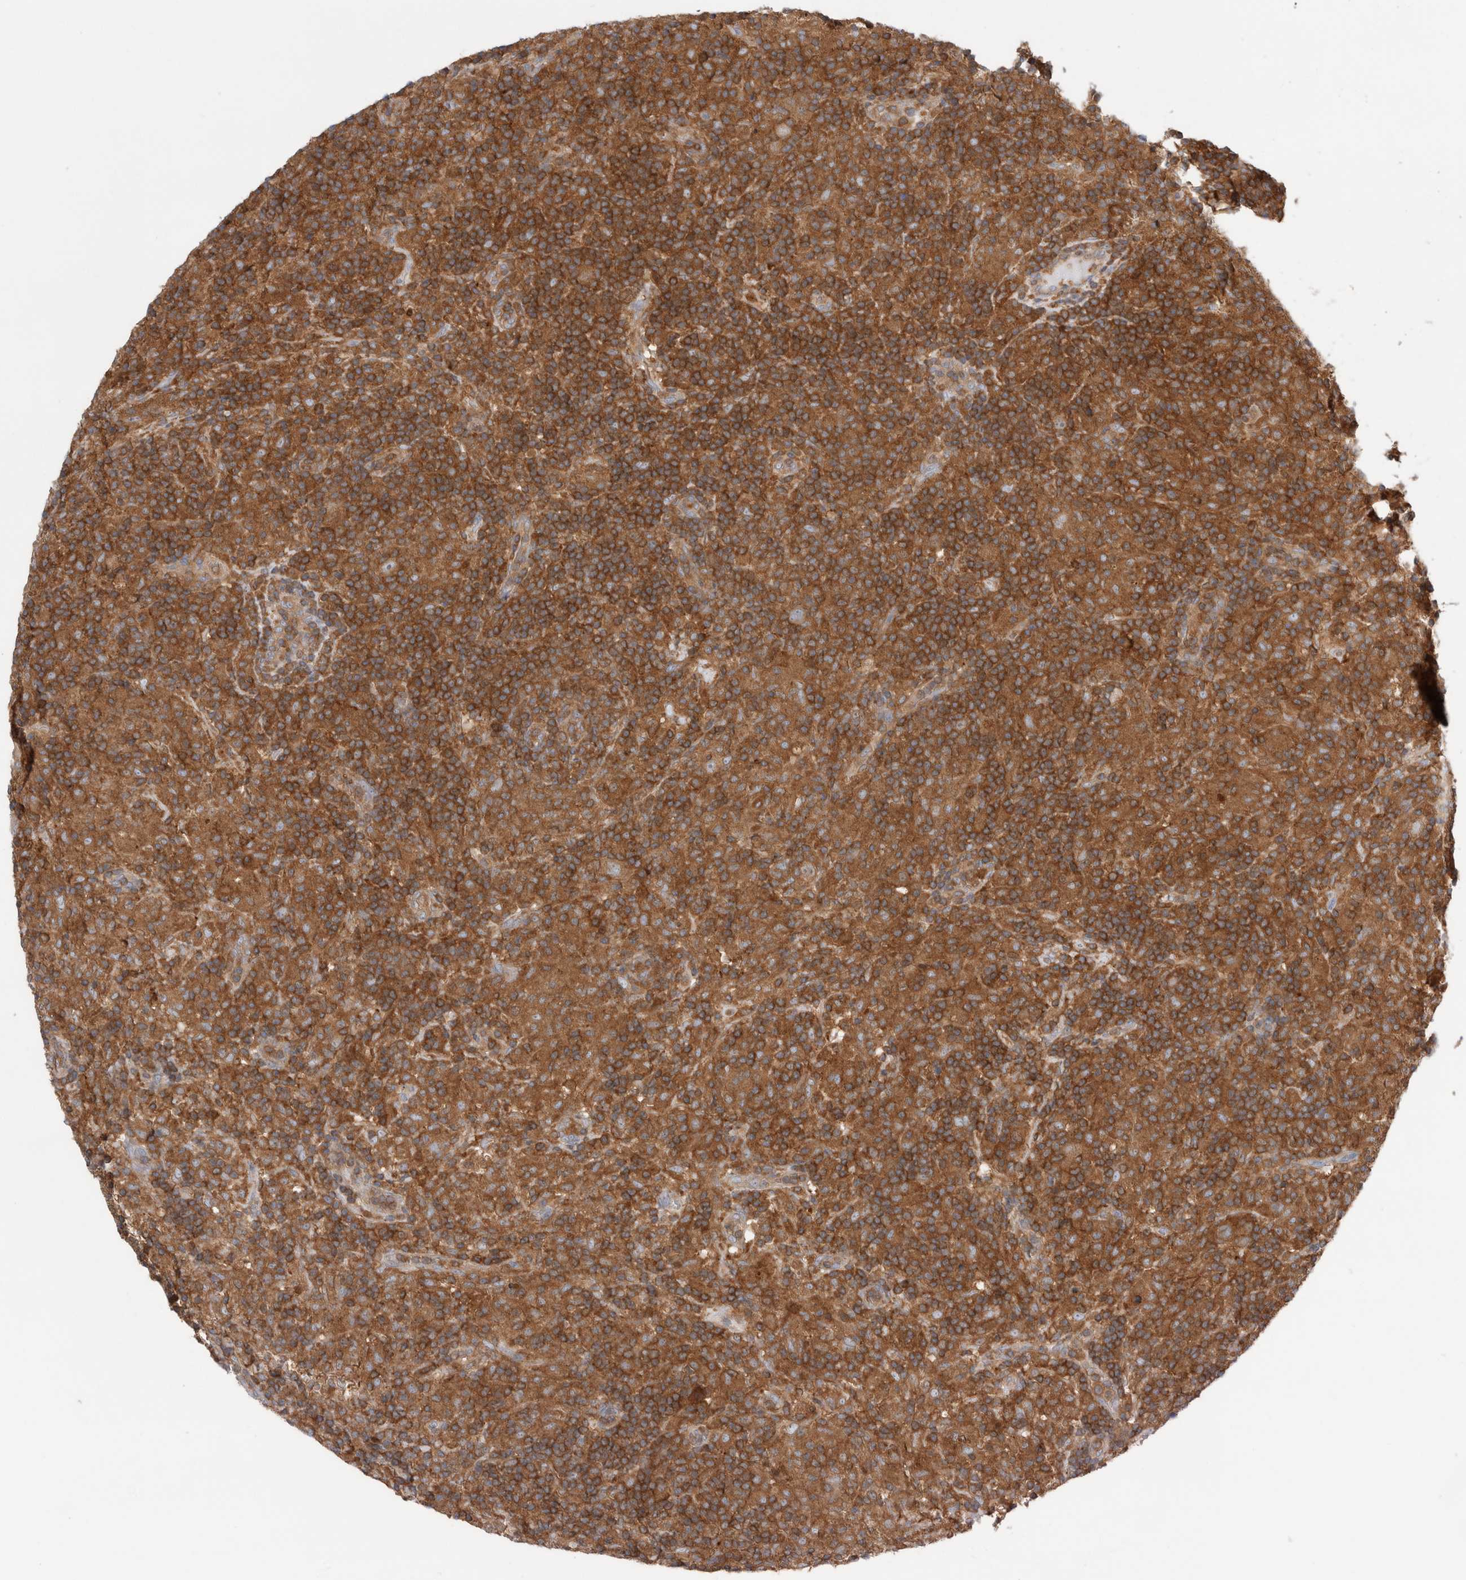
{"staining": {"intensity": "strong", "quantity": ">75%", "location": "cytoplasmic/membranous"}, "tissue": "lymphoma", "cell_type": "Tumor cells", "image_type": "cancer", "snomed": [{"axis": "morphology", "description": "Hodgkin's disease, NOS"}, {"axis": "topography", "description": "Lymph node"}], "caption": "Hodgkin's disease tissue exhibits strong cytoplasmic/membranous expression in about >75% of tumor cells, visualized by immunohistochemistry.", "gene": "KLHL14", "patient": {"sex": "male", "age": 70}}